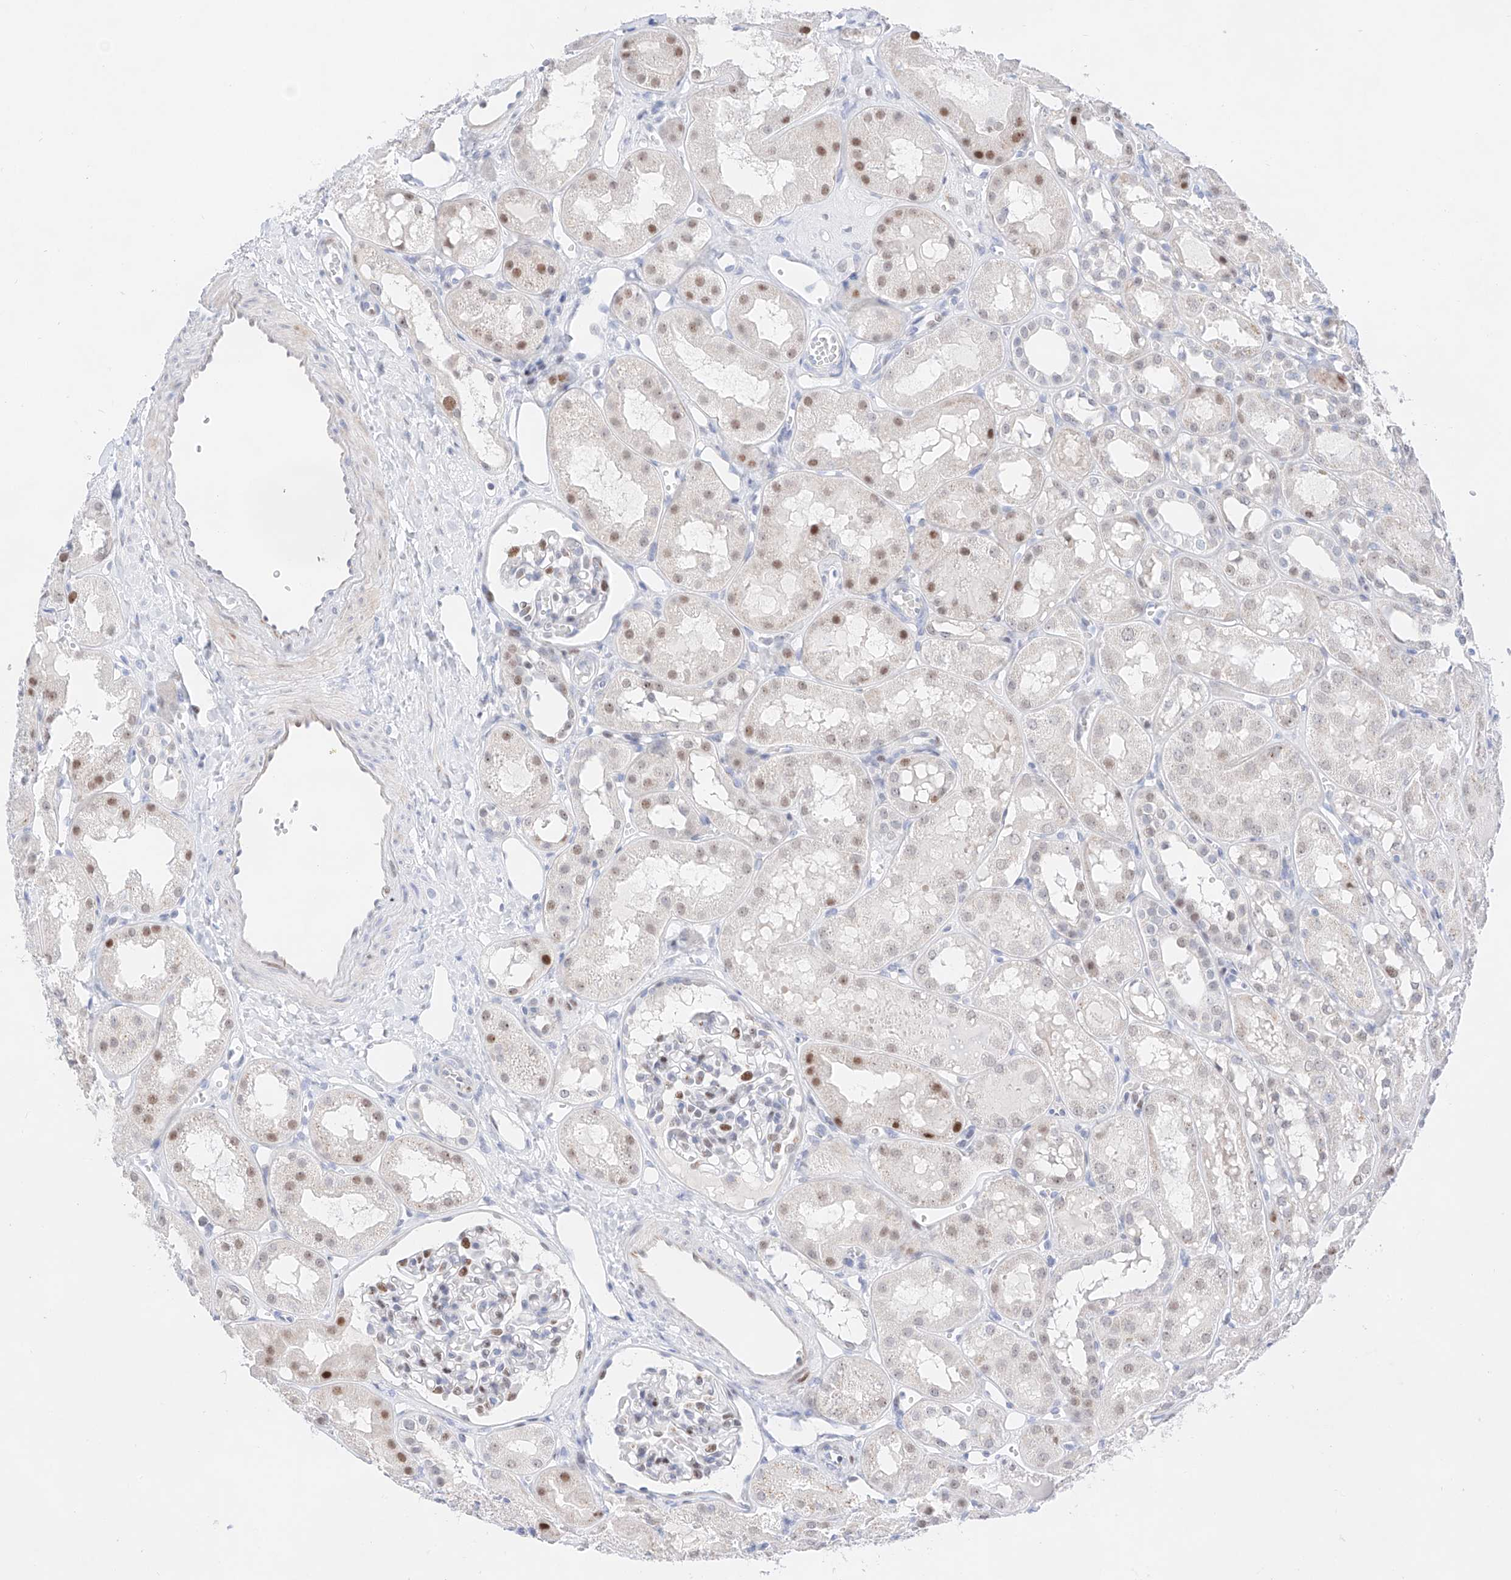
{"staining": {"intensity": "moderate", "quantity": "25%-75%", "location": "nuclear"}, "tissue": "kidney", "cell_type": "Cells in glomeruli", "image_type": "normal", "snomed": [{"axis": "morphology", "description": "Normal tissue, NOS"}, {"axis": "topography", "description": "Kidney"}], "caption": "A high-resolution photomicrograph shows immunohistochemistry staining of unremarkable kidney, which reveals moderate nuclear expression in about 25%-75% of cells in glomeruli. (brown staining indicates protein expression, while blue staining denotes nuclei).", "gene": "NT5C3B", "patient": {"sex": "male", "age": 16}}